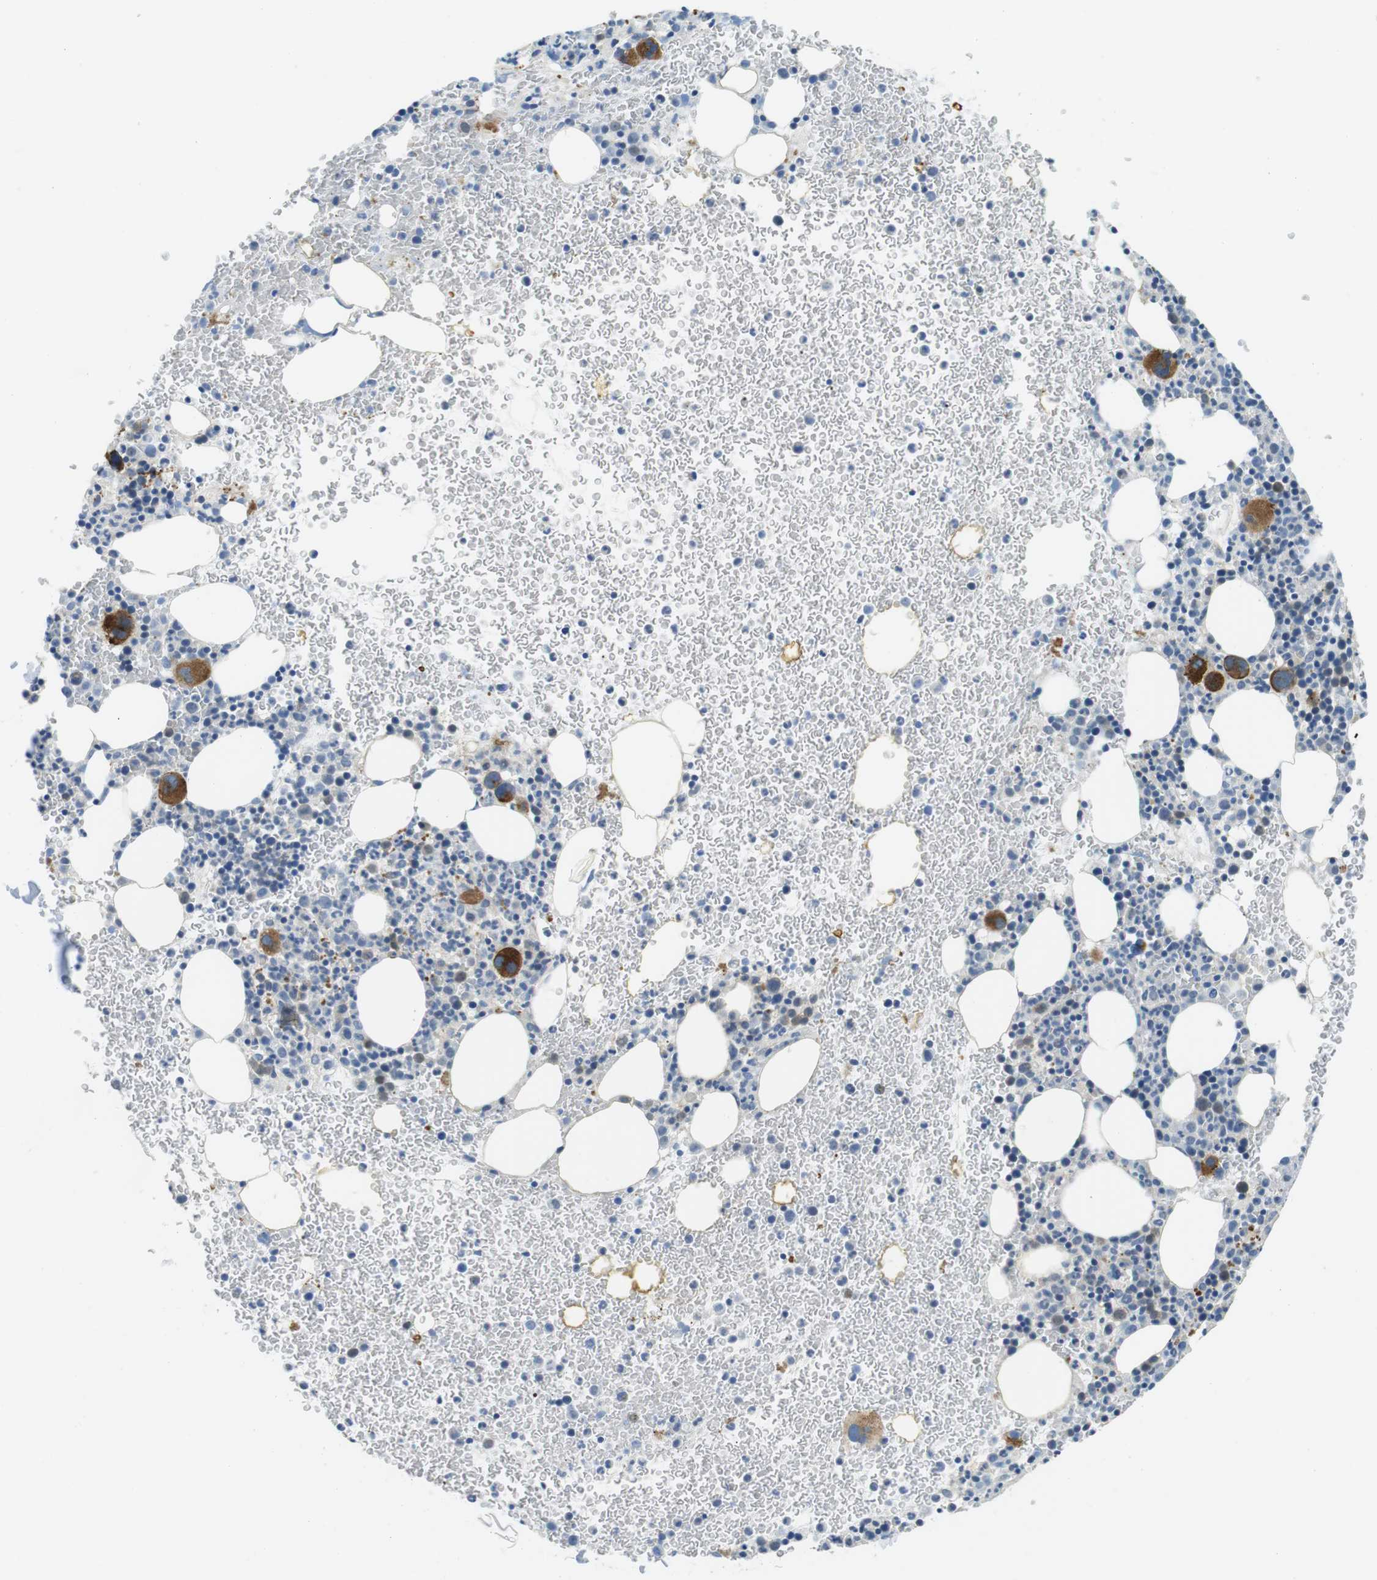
{"staining": {"intensity": "strong", "quantity": "<25%", "location": "cytoplasmic/membranous"}, "tissue": "bone marrow", "cell_type": "Hematopoietic cells", "image_type": "normal", "snomed": [{"axis": "morphology", "description": "Normal tissue, NOS"}, {"axis": "morphology", "description": "Inflammation, NOS"}, {"axis": "topography", "description": "Bone marrow"}], "caption": "A medium amount of strong cytoplasmic/membranous positivity is appreciated in about <25% of hematopoietic cells in unremarkable bone marrow.", "gene": "CASP2", "patient": {"sex": "female", "age": 54}}